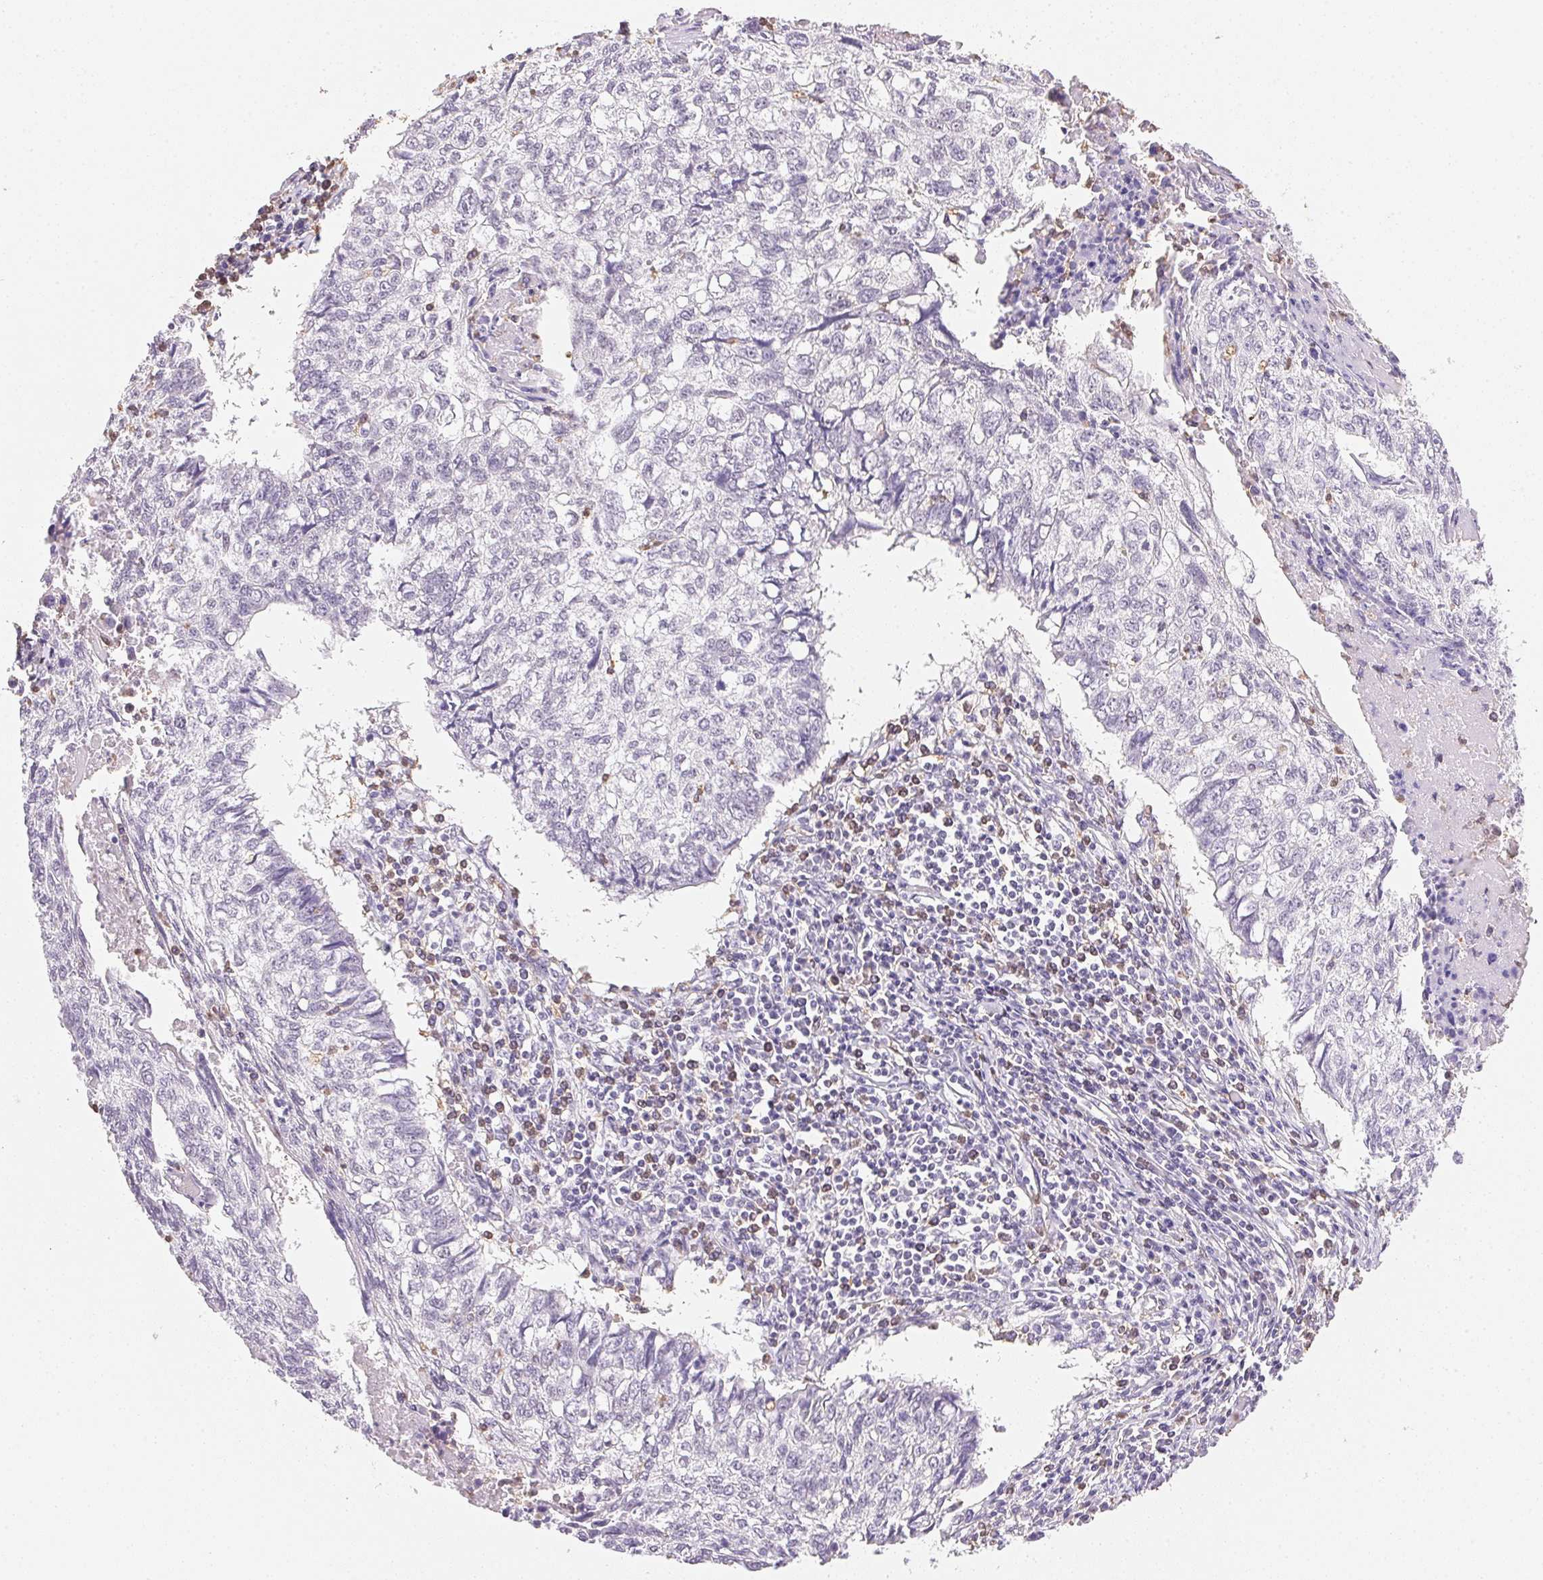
{"staining": {"intensity": "negative", "quantity": "none", "location": "none"}, "tissue": "lung cancer", "cell_type": "Tumor cells", "image_type": "cancer", "snomed": [{"axis": "morphology", "description": "Normal morphology"}, {"axis": "morphology", "description": "Aneuploidy"}, {"axis": "morphology", "description": "Squamous cell carcinoma, NOS"}, {"axis": "topography", "description": "Lymph node"}, {"axis": "topography", "description": "Lung"}], "caption": "The photomicrograph demonstrates no staining of tumor cells in squamous cell carcinoma (lung).", "gene": "FNDC4", "patient": {"sex": "female", "age": 76}}